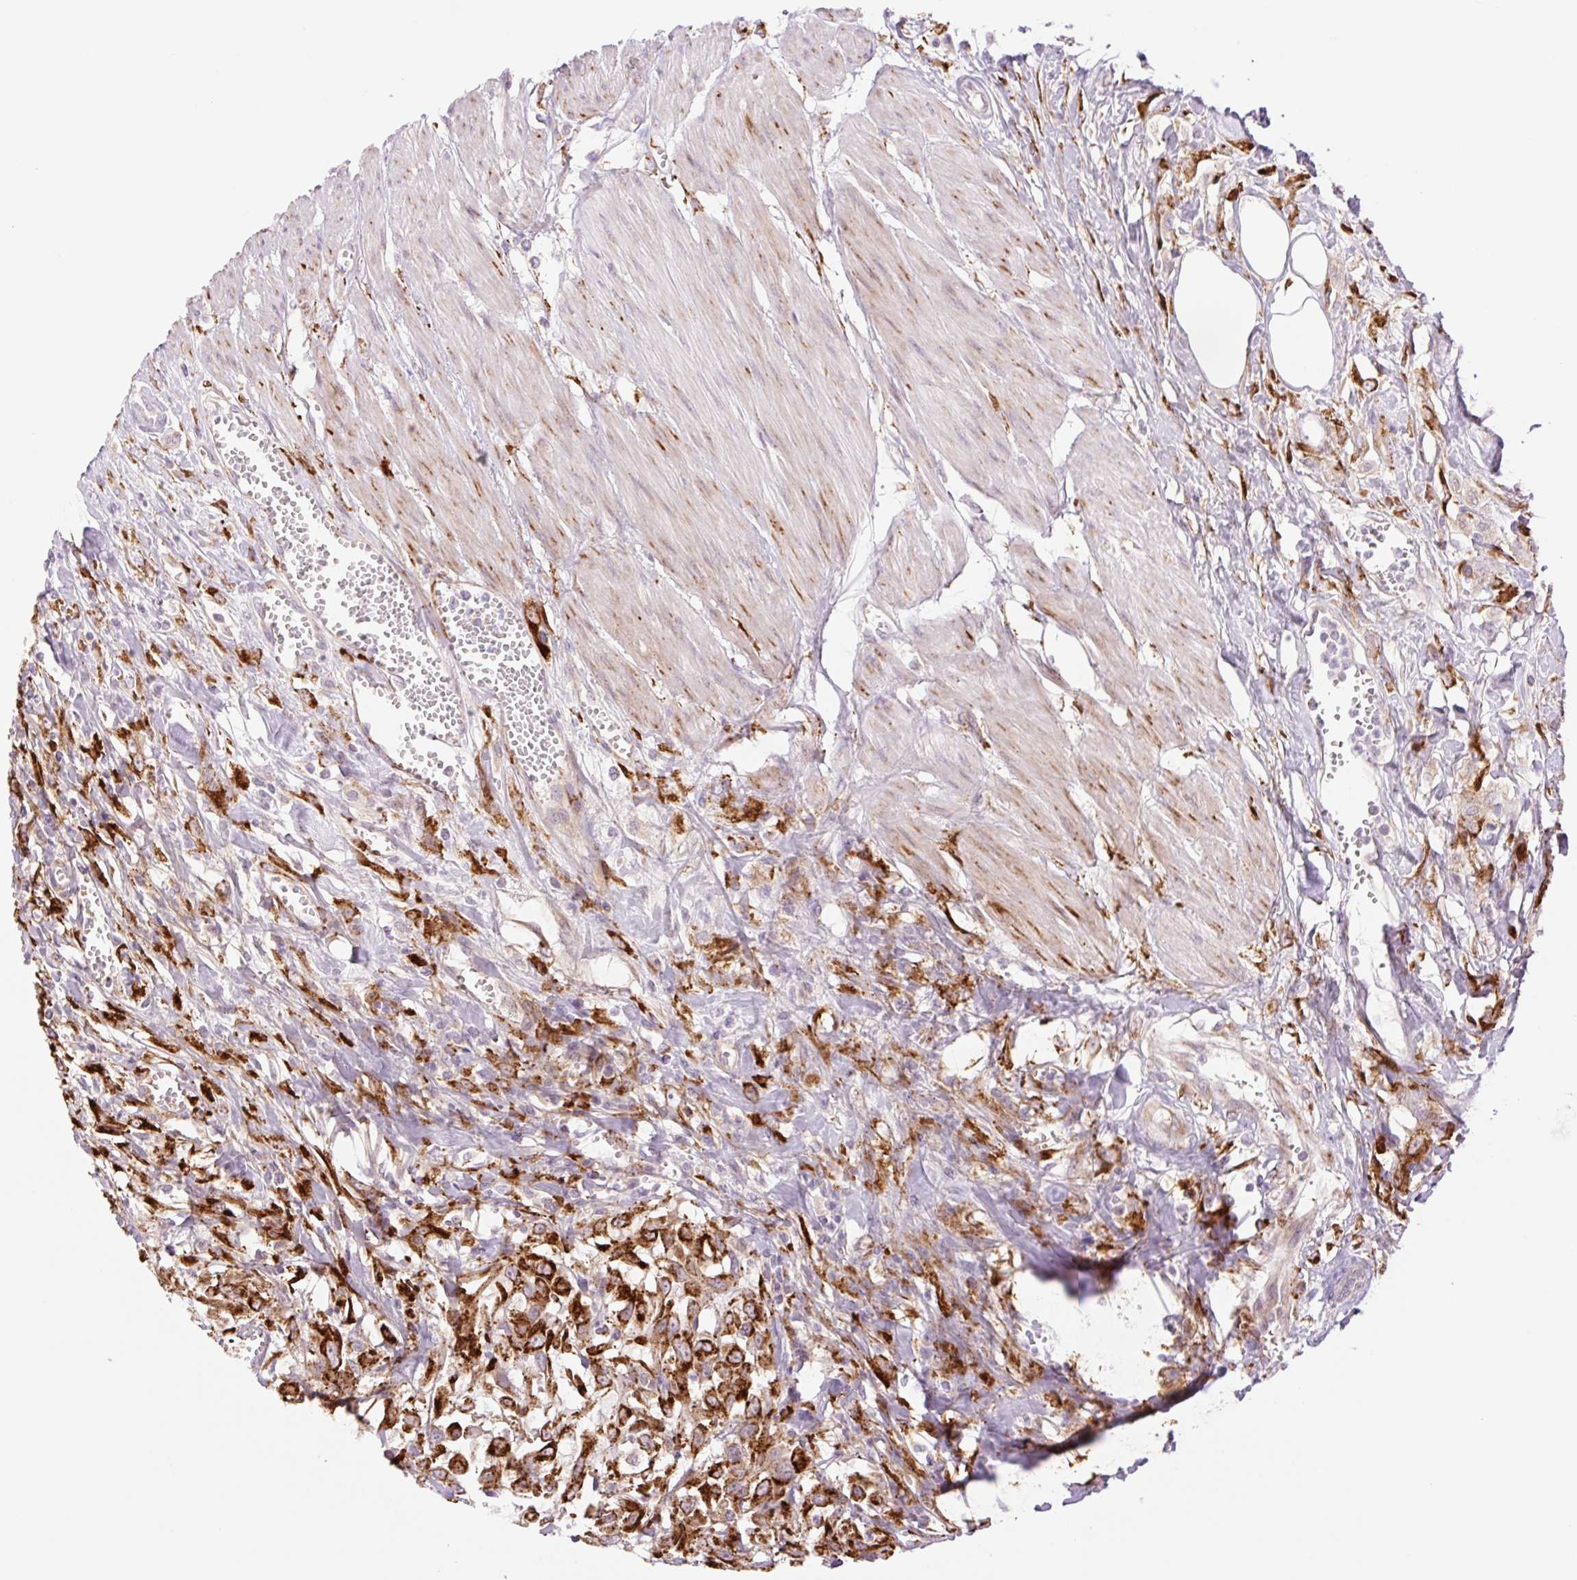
{"staining": {"intensity": "strong", "quantity": "25%-75%", "location": "cytoplasmic/membranous"}, "tissue": "urothelial cancer", "cell_type": "Tumor cells", "image_type": "cancer", "snomed": [{"axis": "morphology", "description": "Urothelial carcinoma, High grade"}, {"axis": "topography", "description": "Urinary bladder"}], "caption": "Brown immunohistochemical staining in urothelial carcinoma (high-grade) exhibits strong cytoplasmic/membranous staining in approximately 25%-75% of tumor cells.", "gene": "COL5A1", "patient": {"sex": "male", "age": 57}}